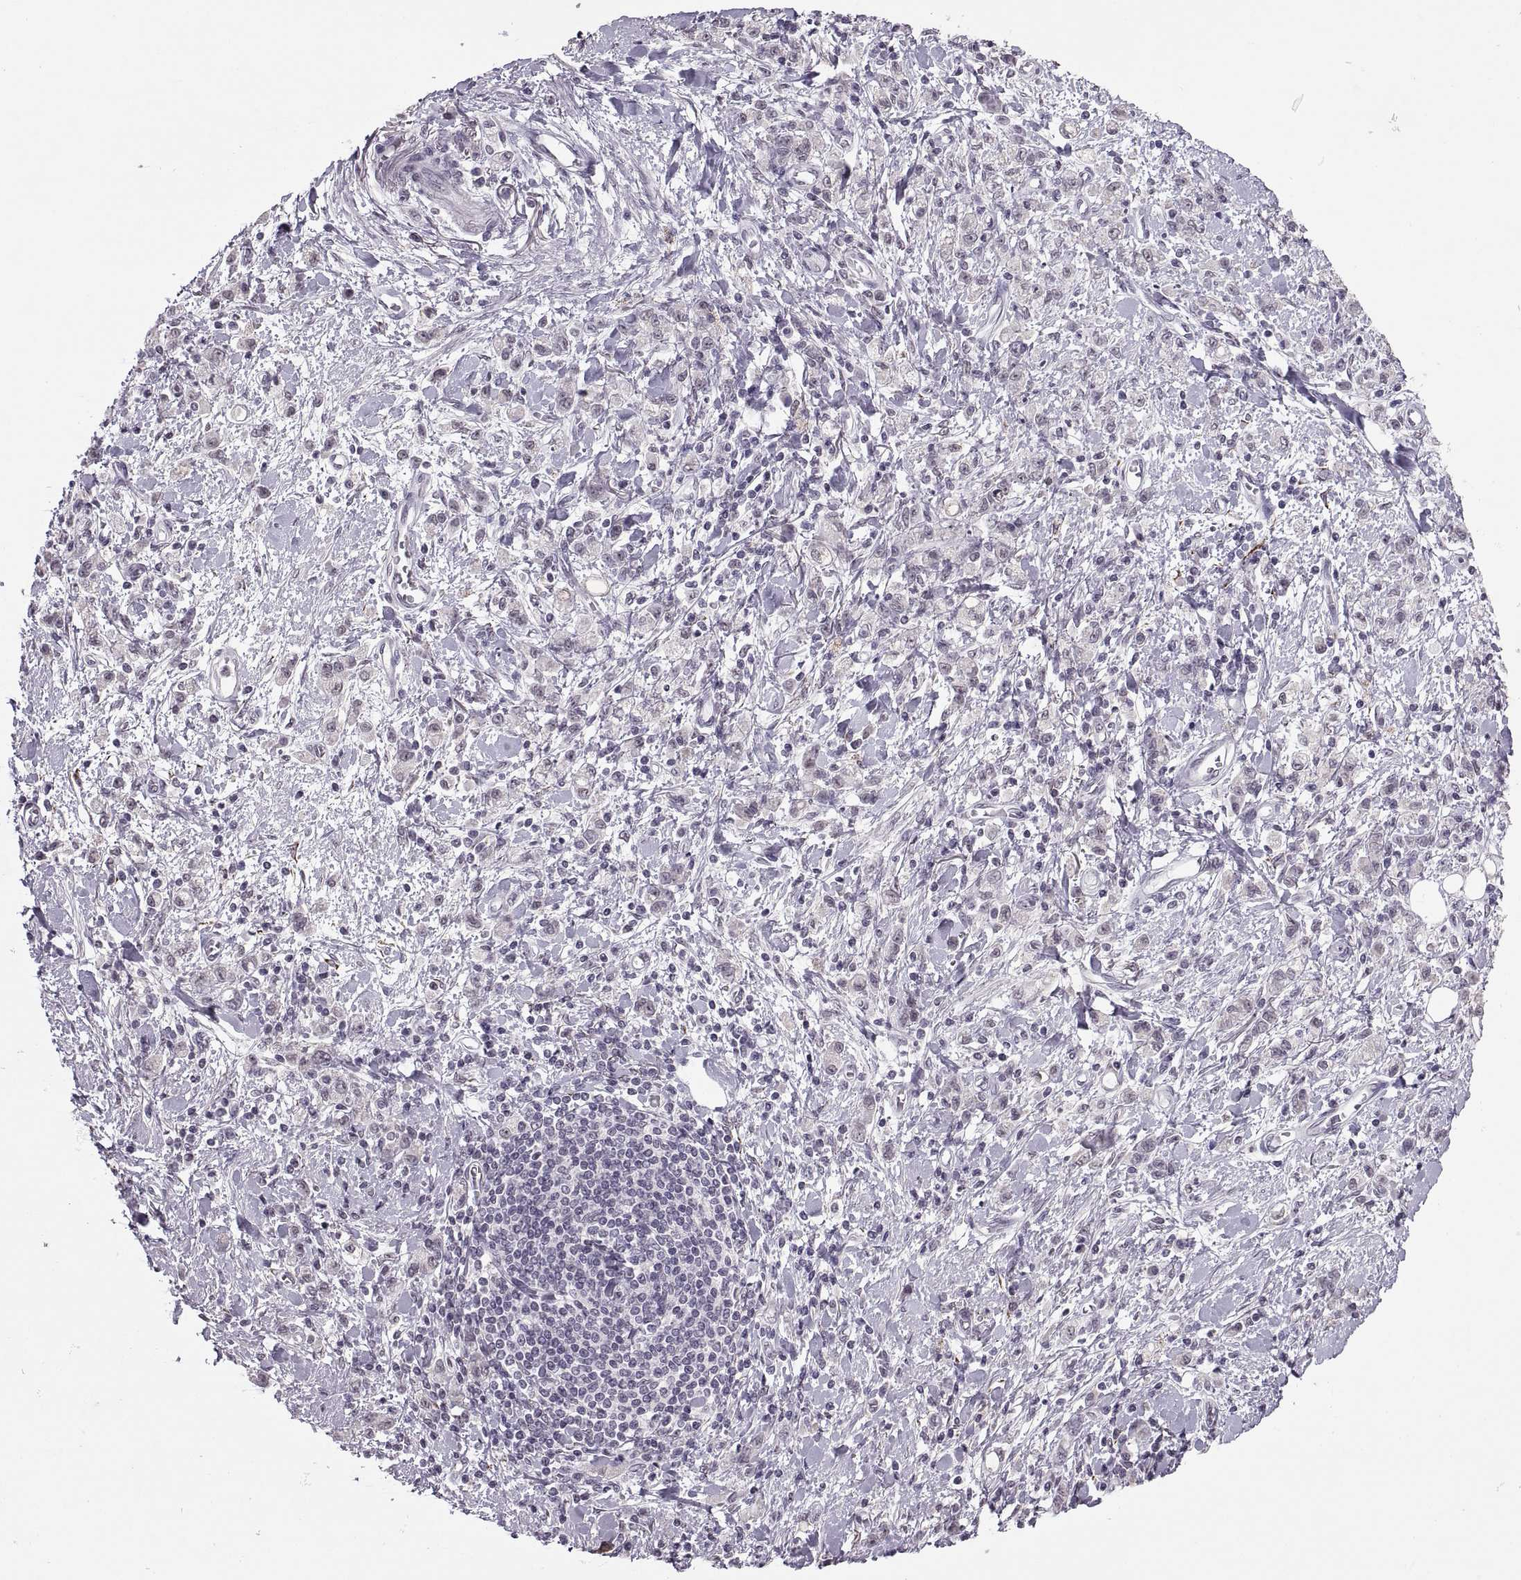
{"staining": {"intensity": "negative", "quantity": "none", "location": "none"}, "tissue": "stomach cancer", "cell_type": "Tumor cells", "image_type": "cancer", "snomed": [{"axis": "morphology", "description": "Adenocarcinoma, NOS"}, {"axis": "topography", "description": "Stomach"}], "caption": "An IHC image of stomach adenocarcinoma is shown. There is no staining in tumor cells of stomach adenocarcinoma.", "gene": "OTP", "patient": {"sex": "male", "age": 77}}